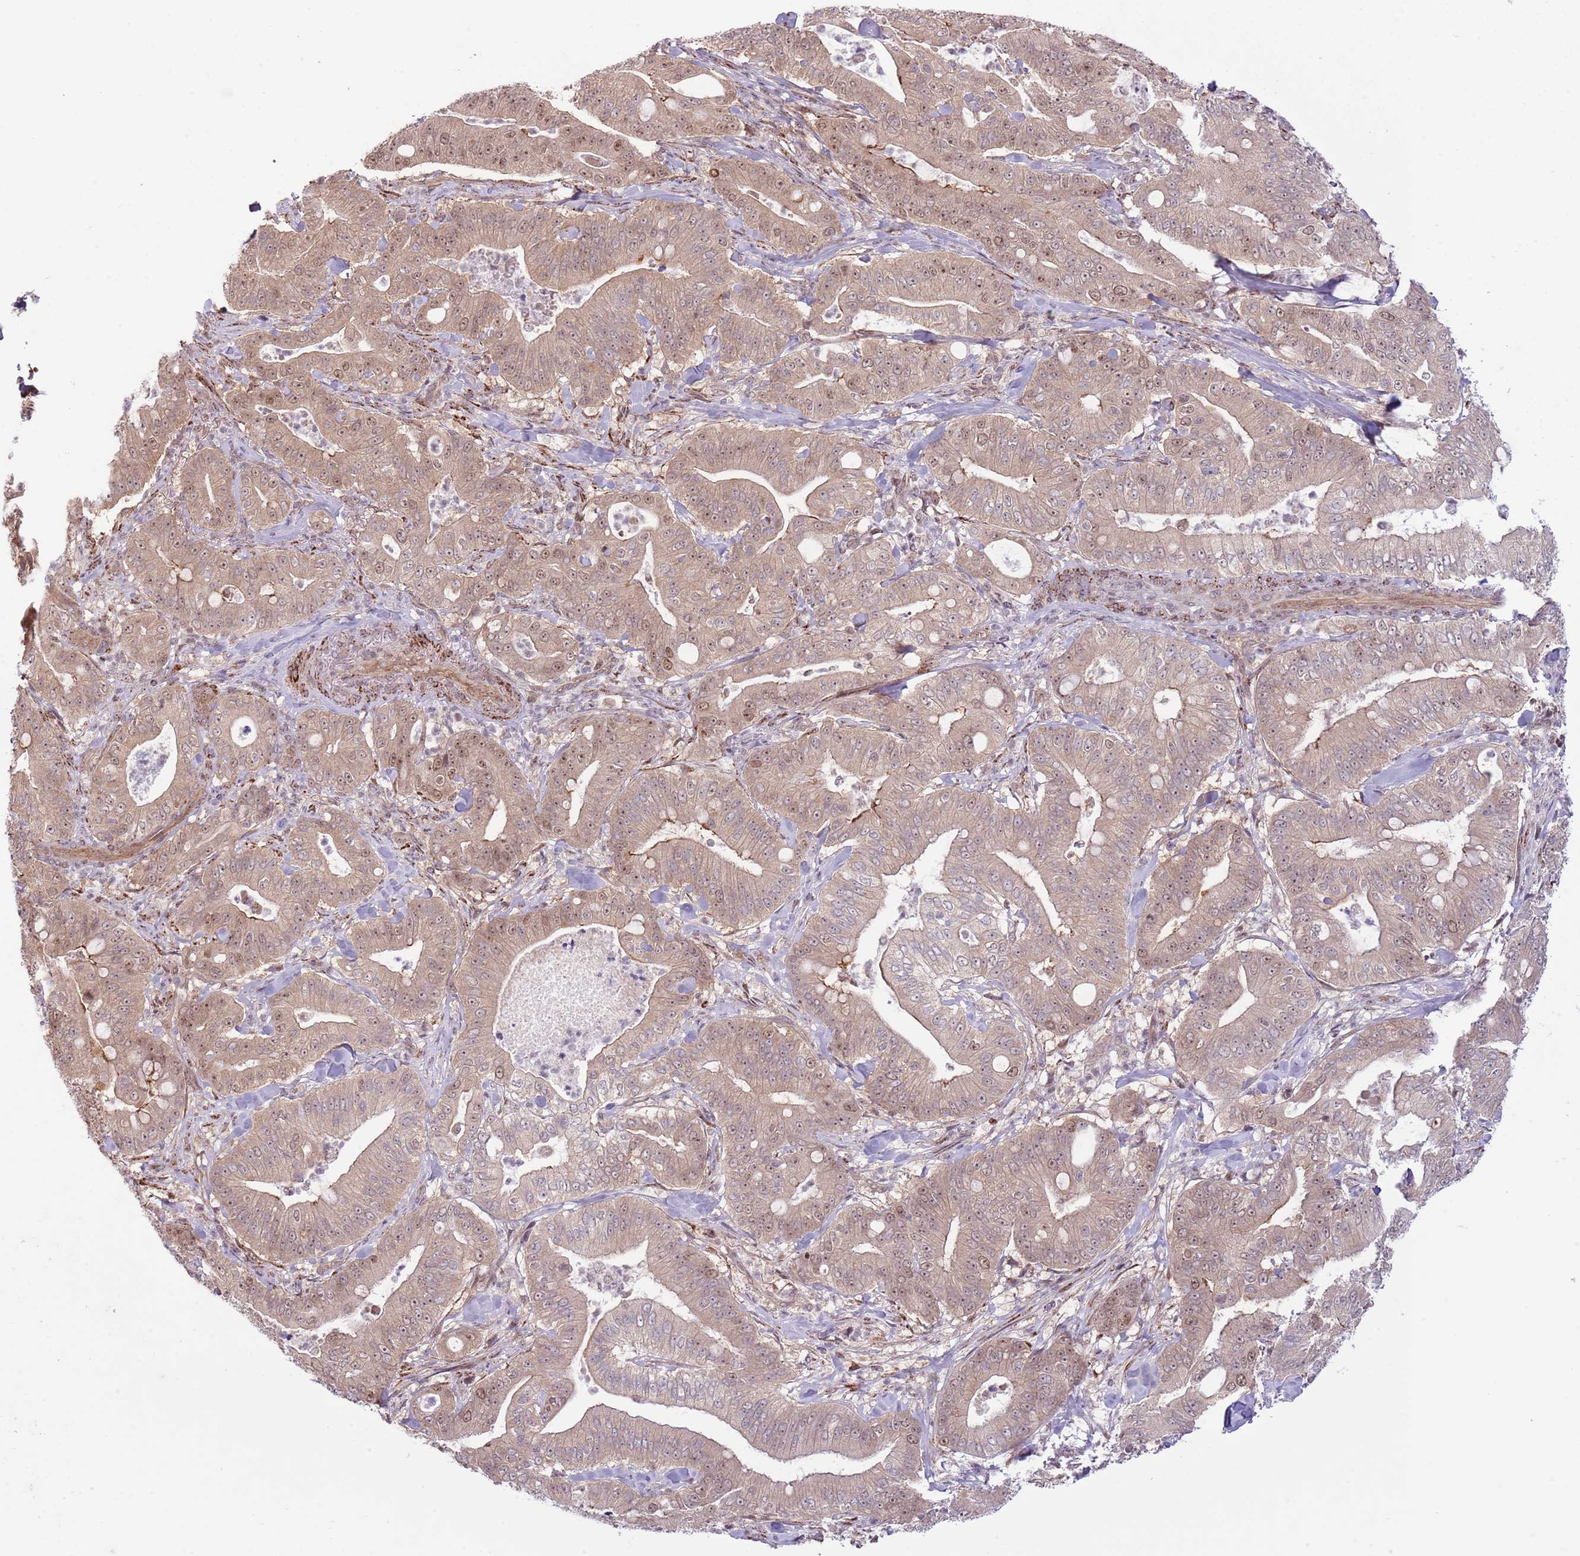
{"staining": {"intensity": "moderate", "quantity": ">75%", "location": "cytoplasmic/membranous,nuclear"}, "tissue": "pancreatic cancer", "cell_type": "Tumor cells", "image_type": "cancer", "snomed": [{"axis": "morphology", "description": "Adenocarcinoma, NOS"}, {"axis": "topography", "description": "Pancreas"}], "caption": "Pancreatic adenocarcinoma stained with a brown dye reveals moderate cytoplasmic/membranous and nuclear positive staining in approximately >75% of tumor cells.", "gene": "CHD1", "patient": {"sex": "male", "age": 71}}